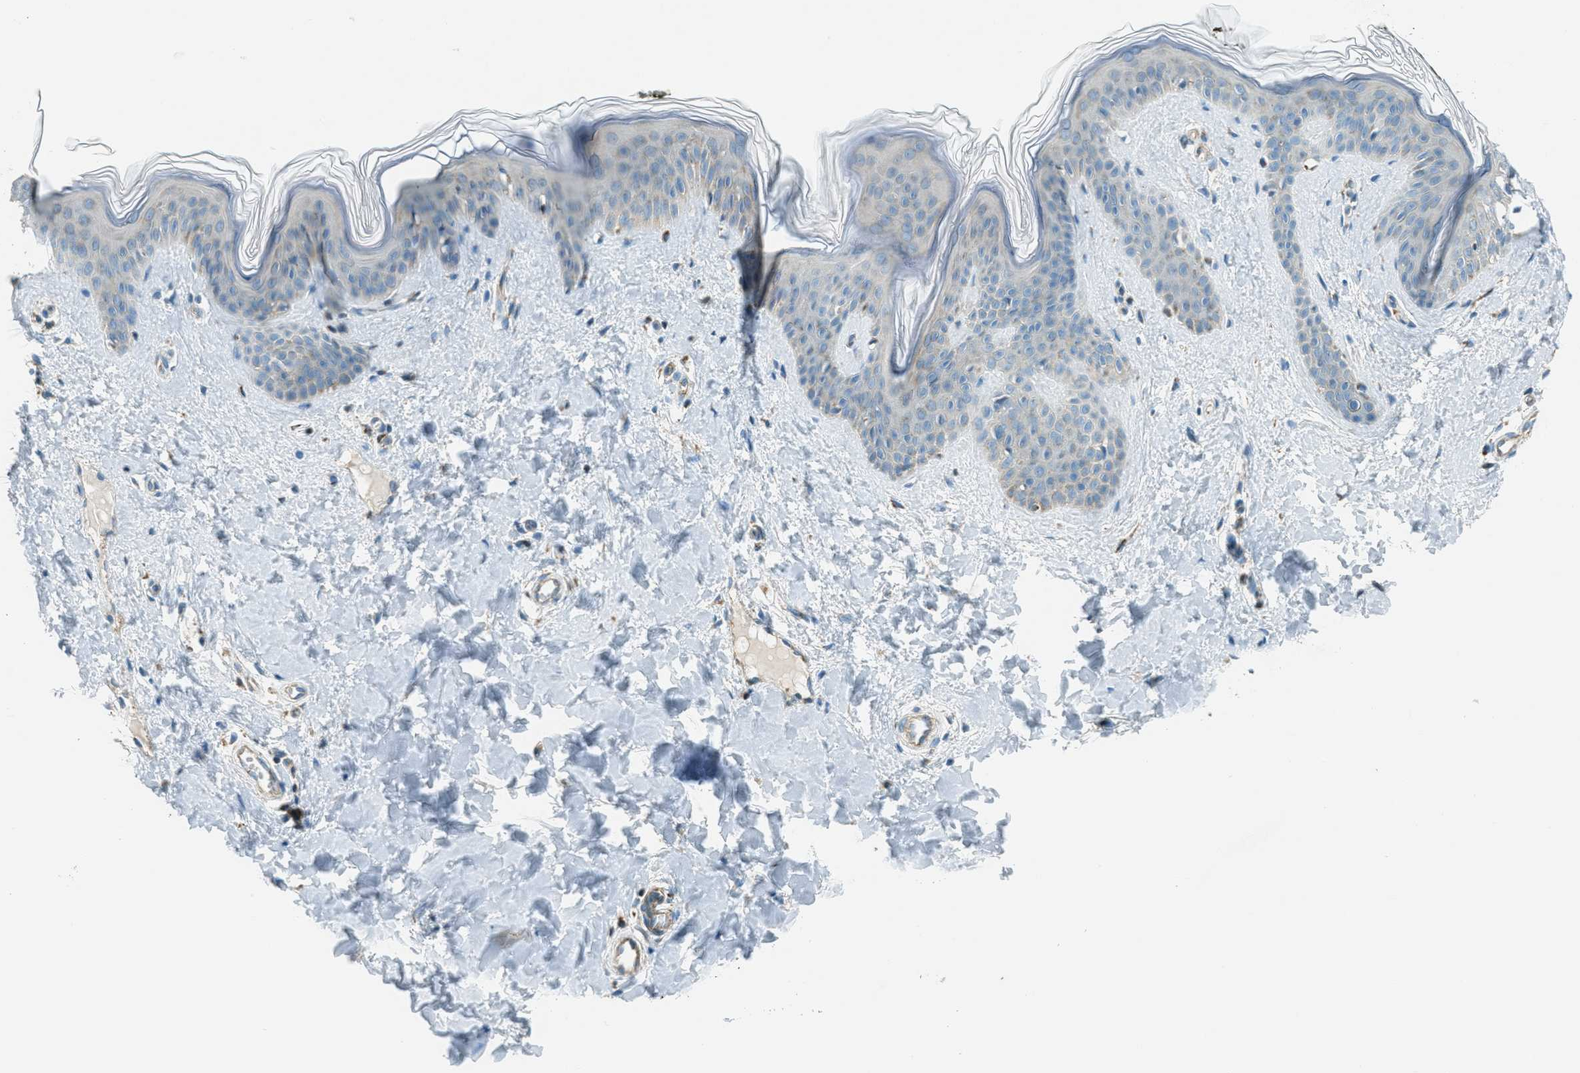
{"staining": {"intensity": "moderate", "quantity": "25%-75%", "location": "cytoplasmic/membranous"}, "tissue": "skin", "cell_type": "Fibroblasts", "image_type": "normal", "snomed": [{"axis": "morphology", "description": "Normal tissue, NOS"}, {"axis": "topography", "description": "Skin"}], "caption": "Protein staining of unremarkable skin displays moderate cytoplasmic/membranous expression in about 25%-75% of fibroblasts. (brown staining indicates protein expression, while blue staining denotes nuclei).", "gene": "CHST15", "patient": {"sex": "female", "age": 17}}